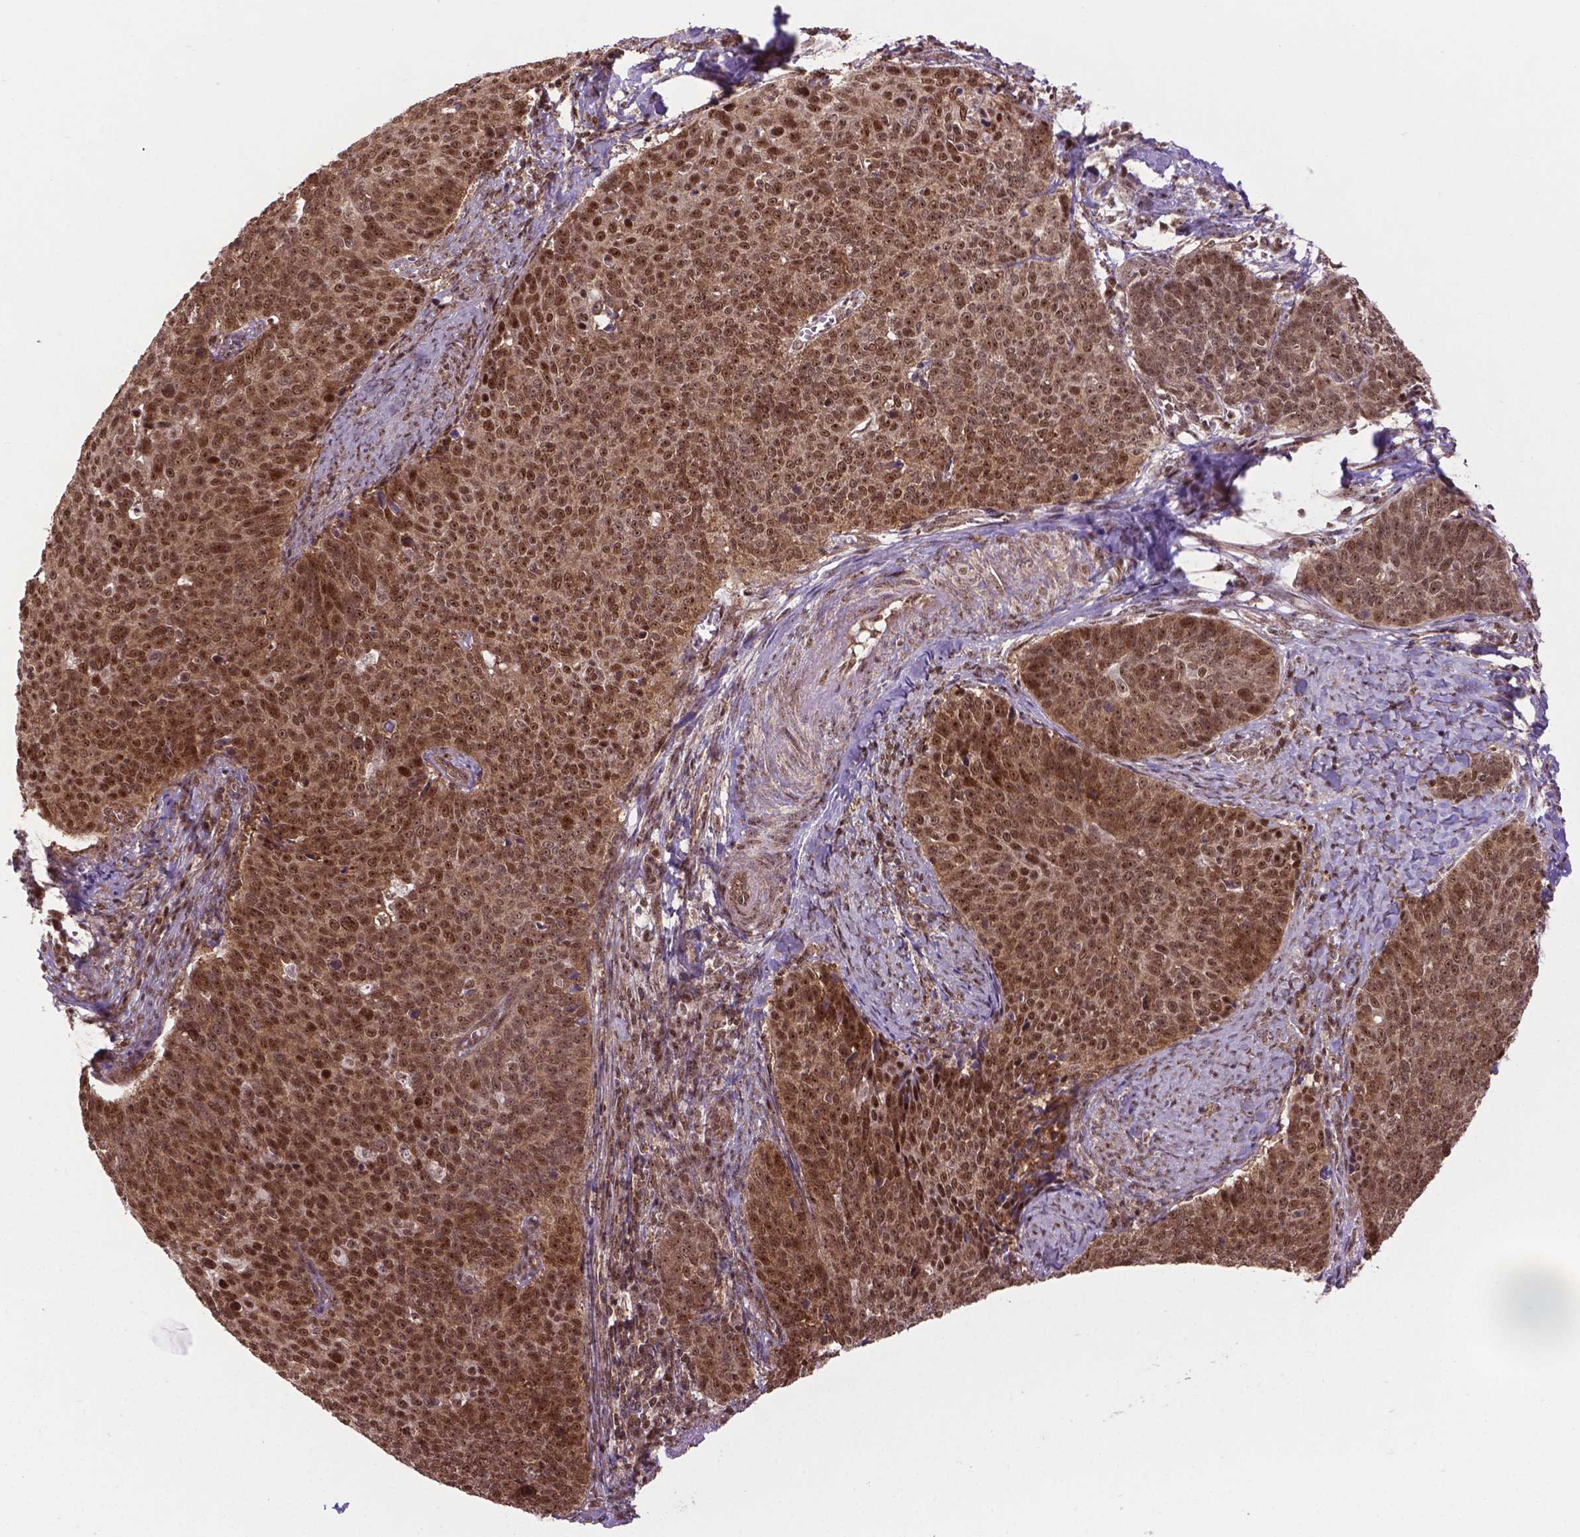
{"staining": {"intensity": "moderate", "quantity": ">75%", "location": "cytoplasmic/membranous,nuclear"}, "tissue": "cervical cancer", "cell_type": "Tumor cells", "image_type": "cancer", "snomed": [{"axis": "morphology", "description": "Normal tissue, NOS"}, {"axis": "morphology", "description": "Squamous cell carcinoma, NOS"}, {"axis": "topography", "description": "Cervix"}], "caption": "Moderate cytoplasmic/membranous and nuclear protein expression is present in approximately >75% of tumor cells in cervical cancer.", "gene": "CSNK2A1", "patient": {"sex": "female", "age": 39}}